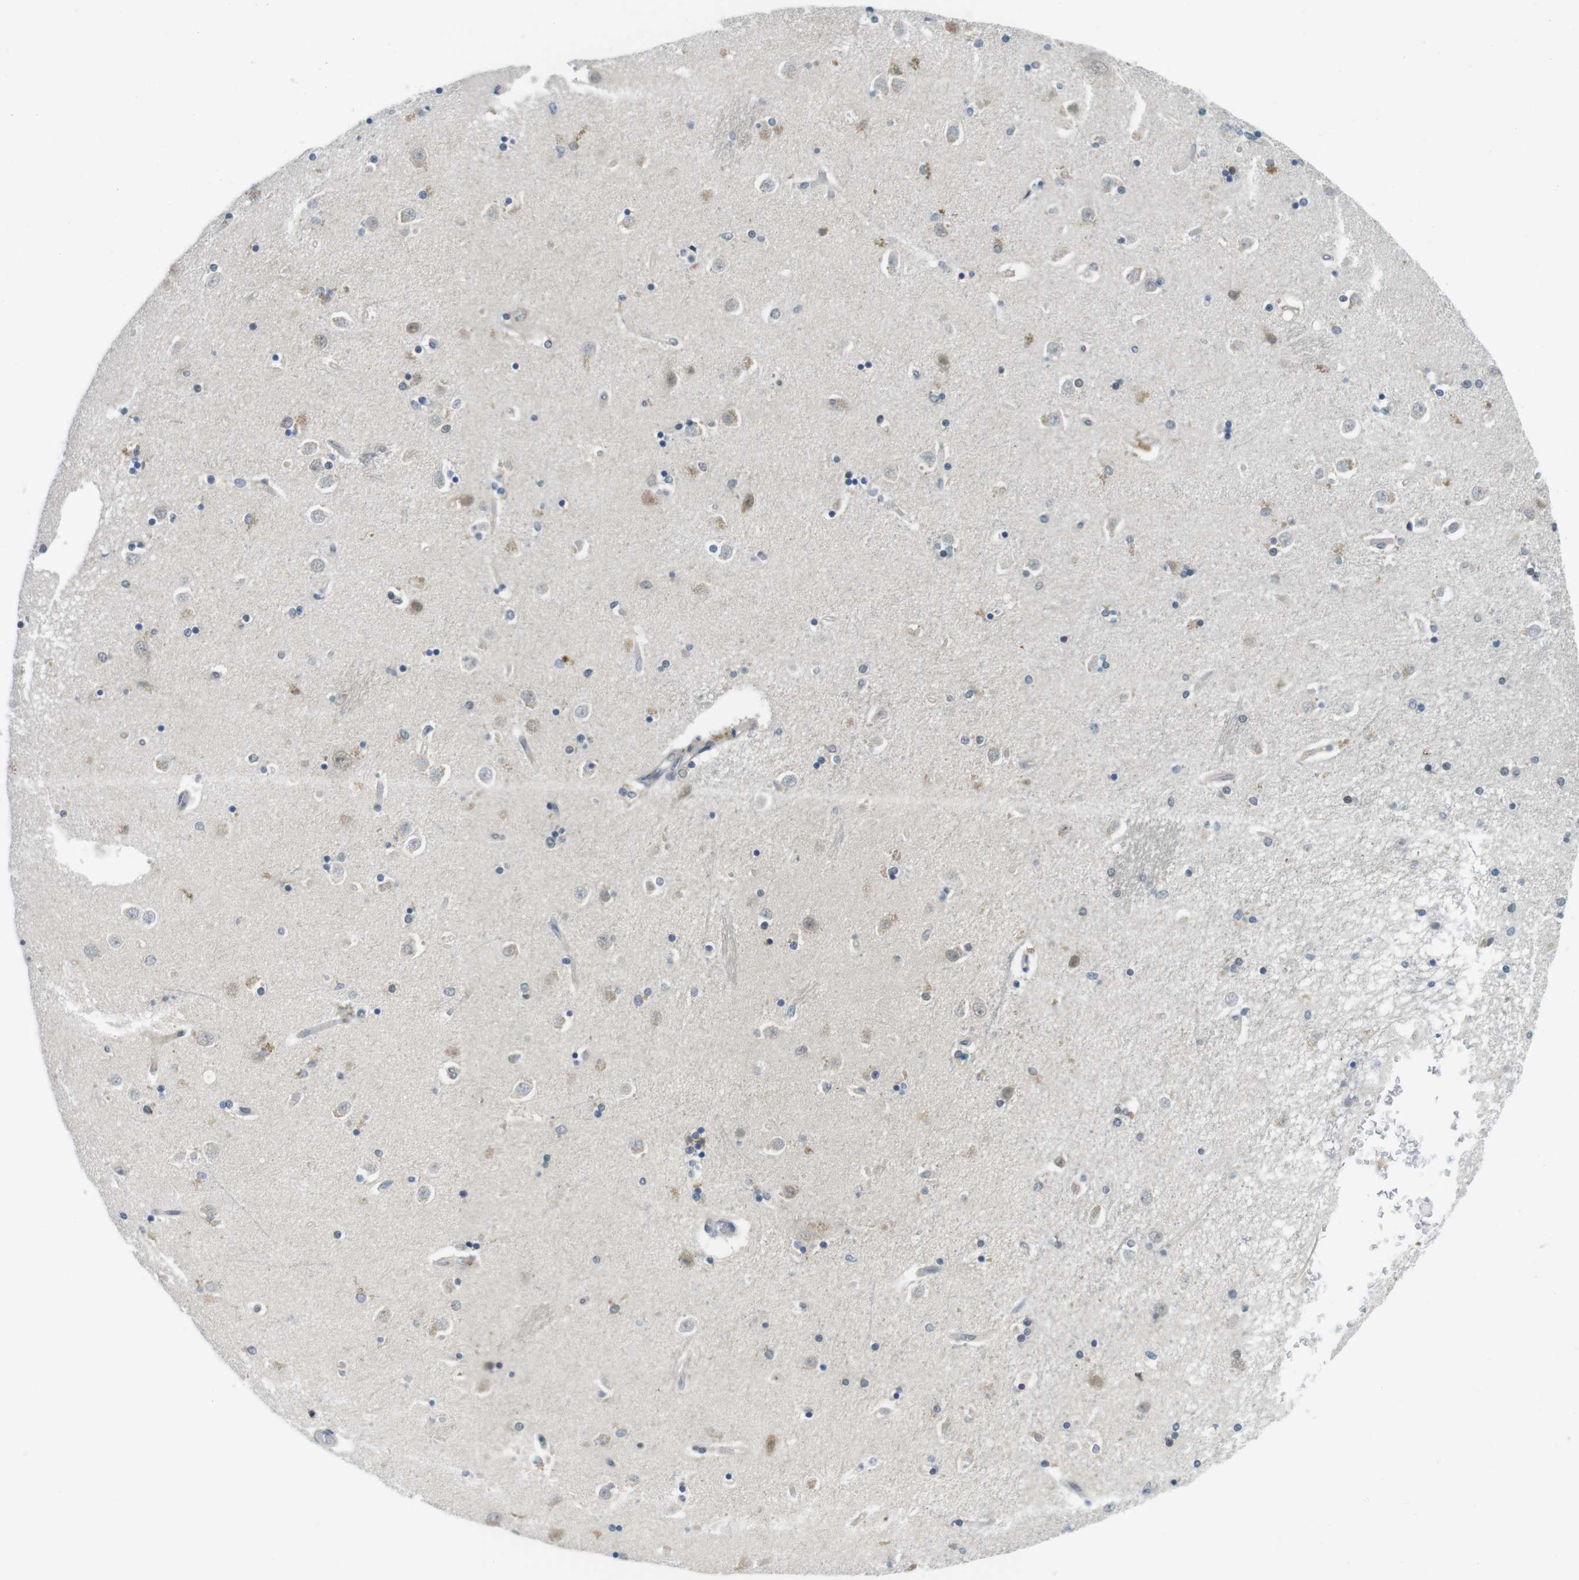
{"staining": {"intensity": "weak", "quantity": "25%-75%", "location": "cytoplasmic/membranous,nuclear"}, "tissue": "caudate", "cell_type": "Glial cells", "image_type": "normal", "snomed": [{"axis": "morphology", "description": "Normal tissue, NOS"}, {"axis": "topography", "description": "Lateral ventricle wall"}], "caption": "IHC (DAB) staining of benign caudate exhibits weak cytoplasmic/membranous,nuclear protein expression in about 25%-75% of glial cells. The protein of interest is stained brown, and the nuclei are stained in blue (DAB (3,3'-diaminobenzidine) IHC with brightfield microscopy, high magnification).", "gene": "CASP2", "patient": {"sex": "female", "age": 54}}